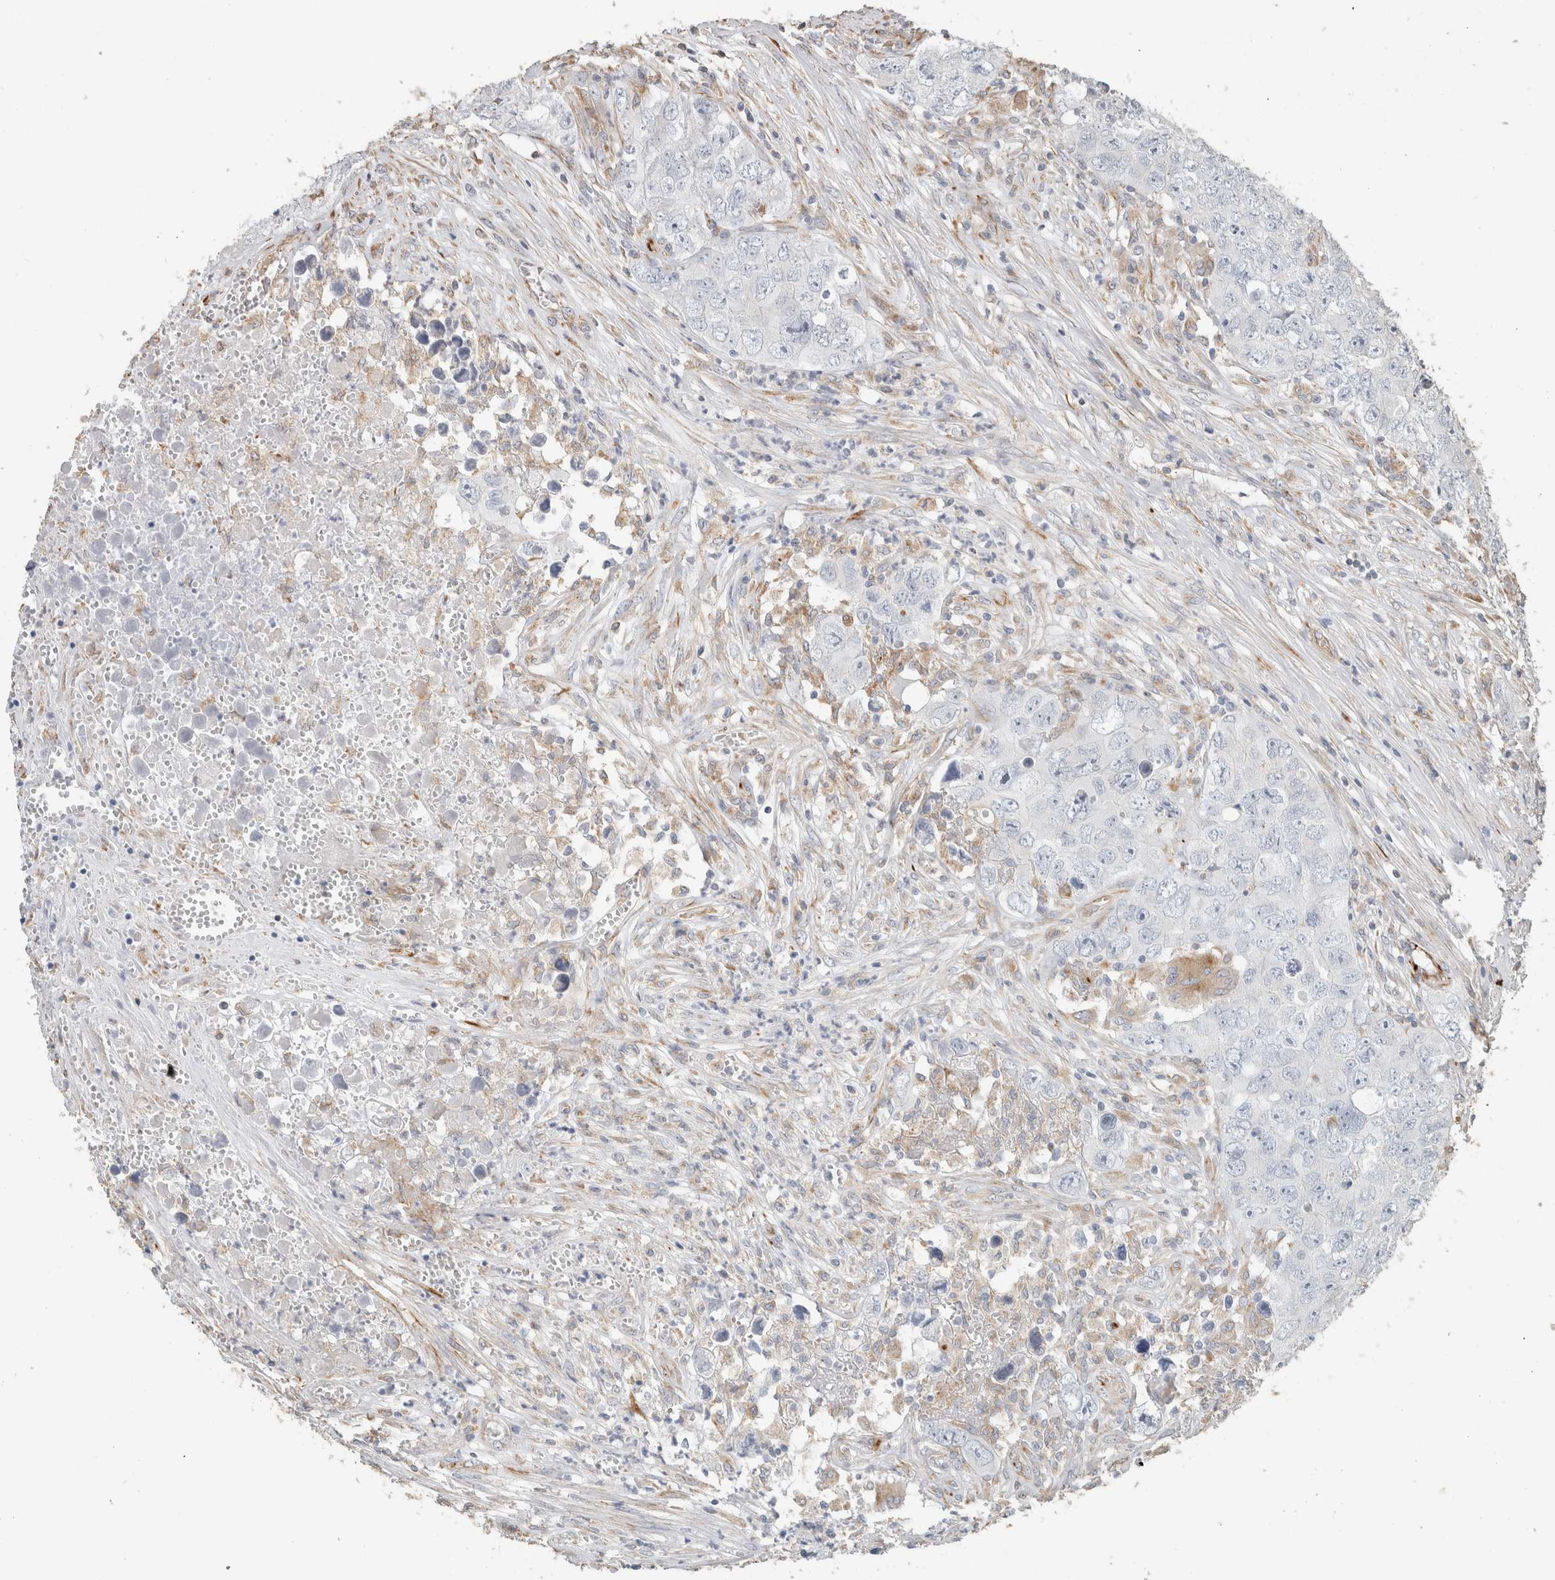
{"staining": {"intensity": "negative", "quantity": "none", "location": "none"}, "tissue": "testis cancer", "cell_type": "Tumor cells", "image_type": "cancer", "snomed": [{"axis": "morphology", "description": "Seminoma, NOS"}, {"axis": "morphology", "description": "Carcinoma, Embryonal, NOS"}, {"axis": "topography", "description": "Testis"}], "caption": "A histopathology image of testis cancer stained for a protein reveals no brown staining in tumor cells.", "gene": "LY86", "patient": {"sex": "male", "age": 43}}